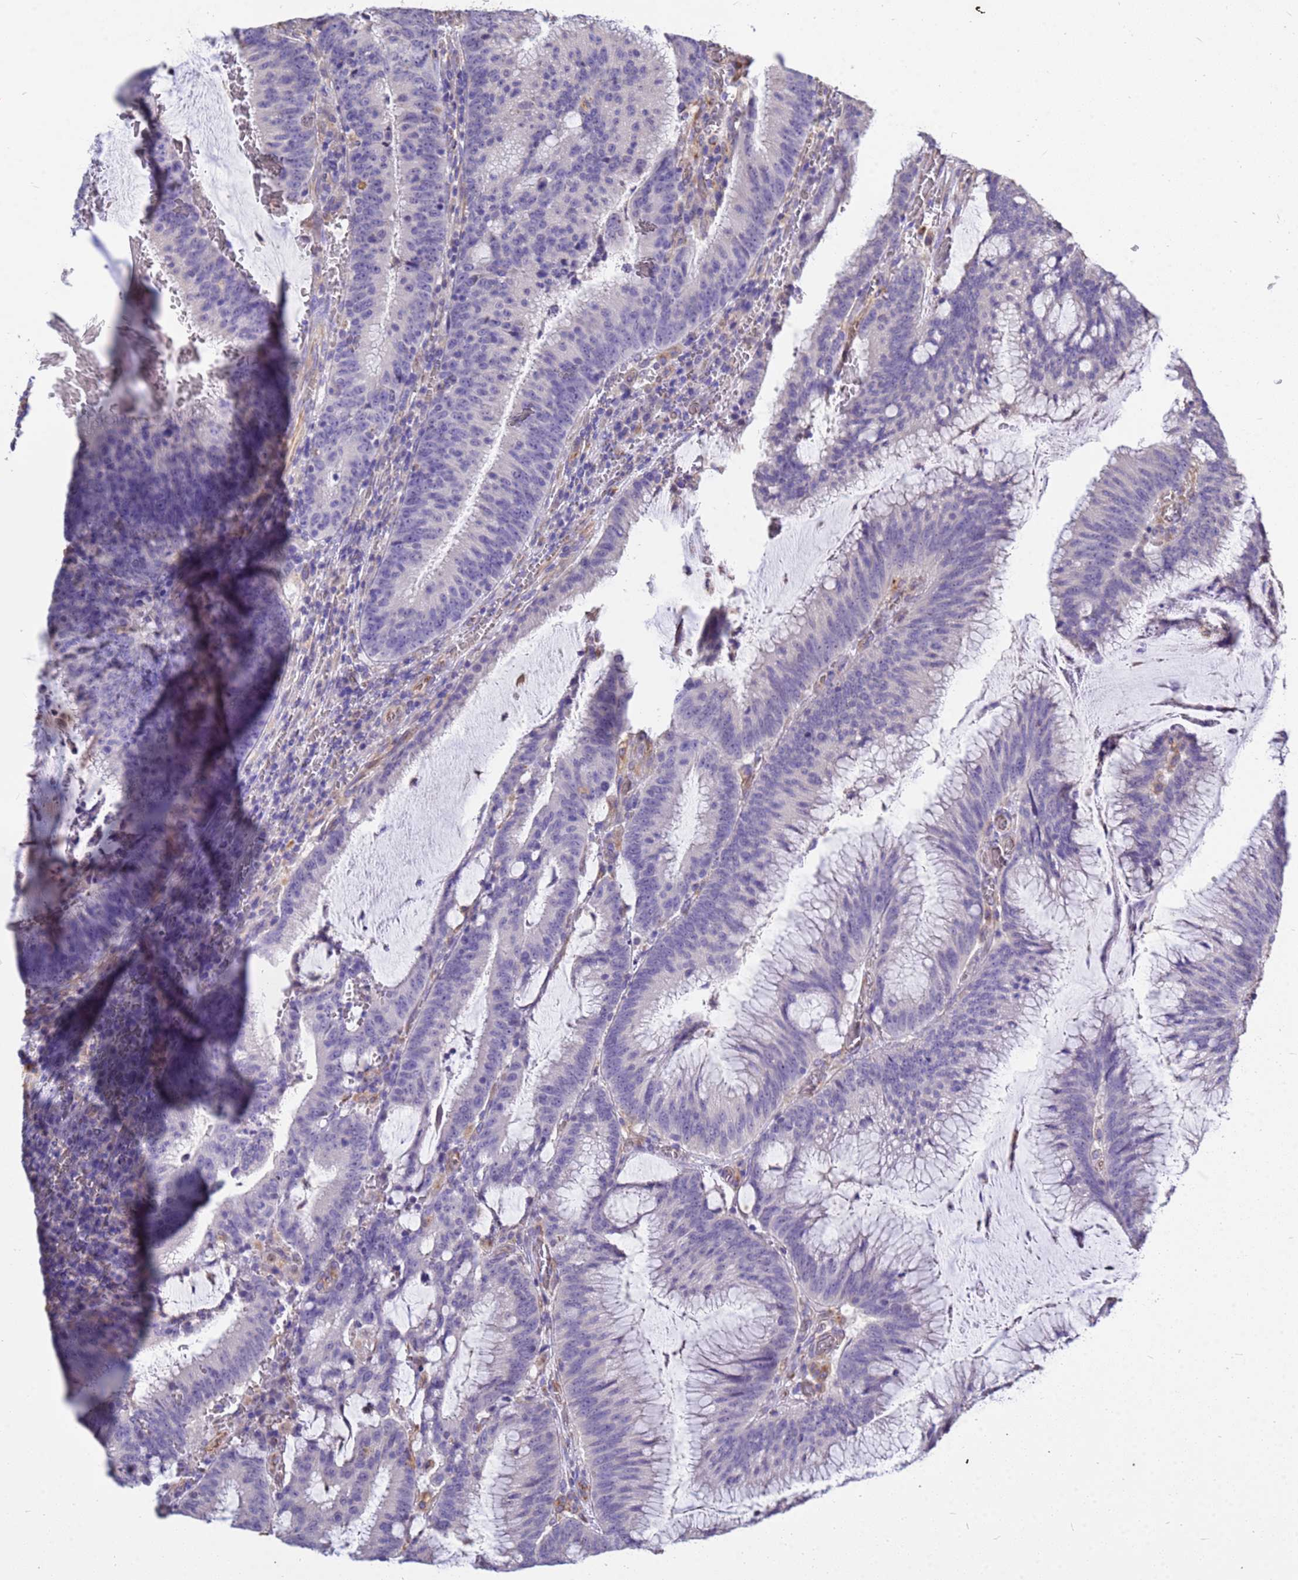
{"staining": {"intensity": "negative", "quantity": "none", "location": "none"}, "tissue": "colorectal cancer", "cell_type": "Tumor cells", "image_type": "cancer", "snomed": [{"axis": "morphology", "description": "Adenocarcinoma, NOS"}, {"axis": "topography", "description": "Rectum"}], "caption": "Colorectal cancer (adenocarcinoma) was stained to show a protein in brown. There is no significant positivity in tumor cells.", "gene": "TCEAL3", "patient": {"sex": "female", "age": 77}}